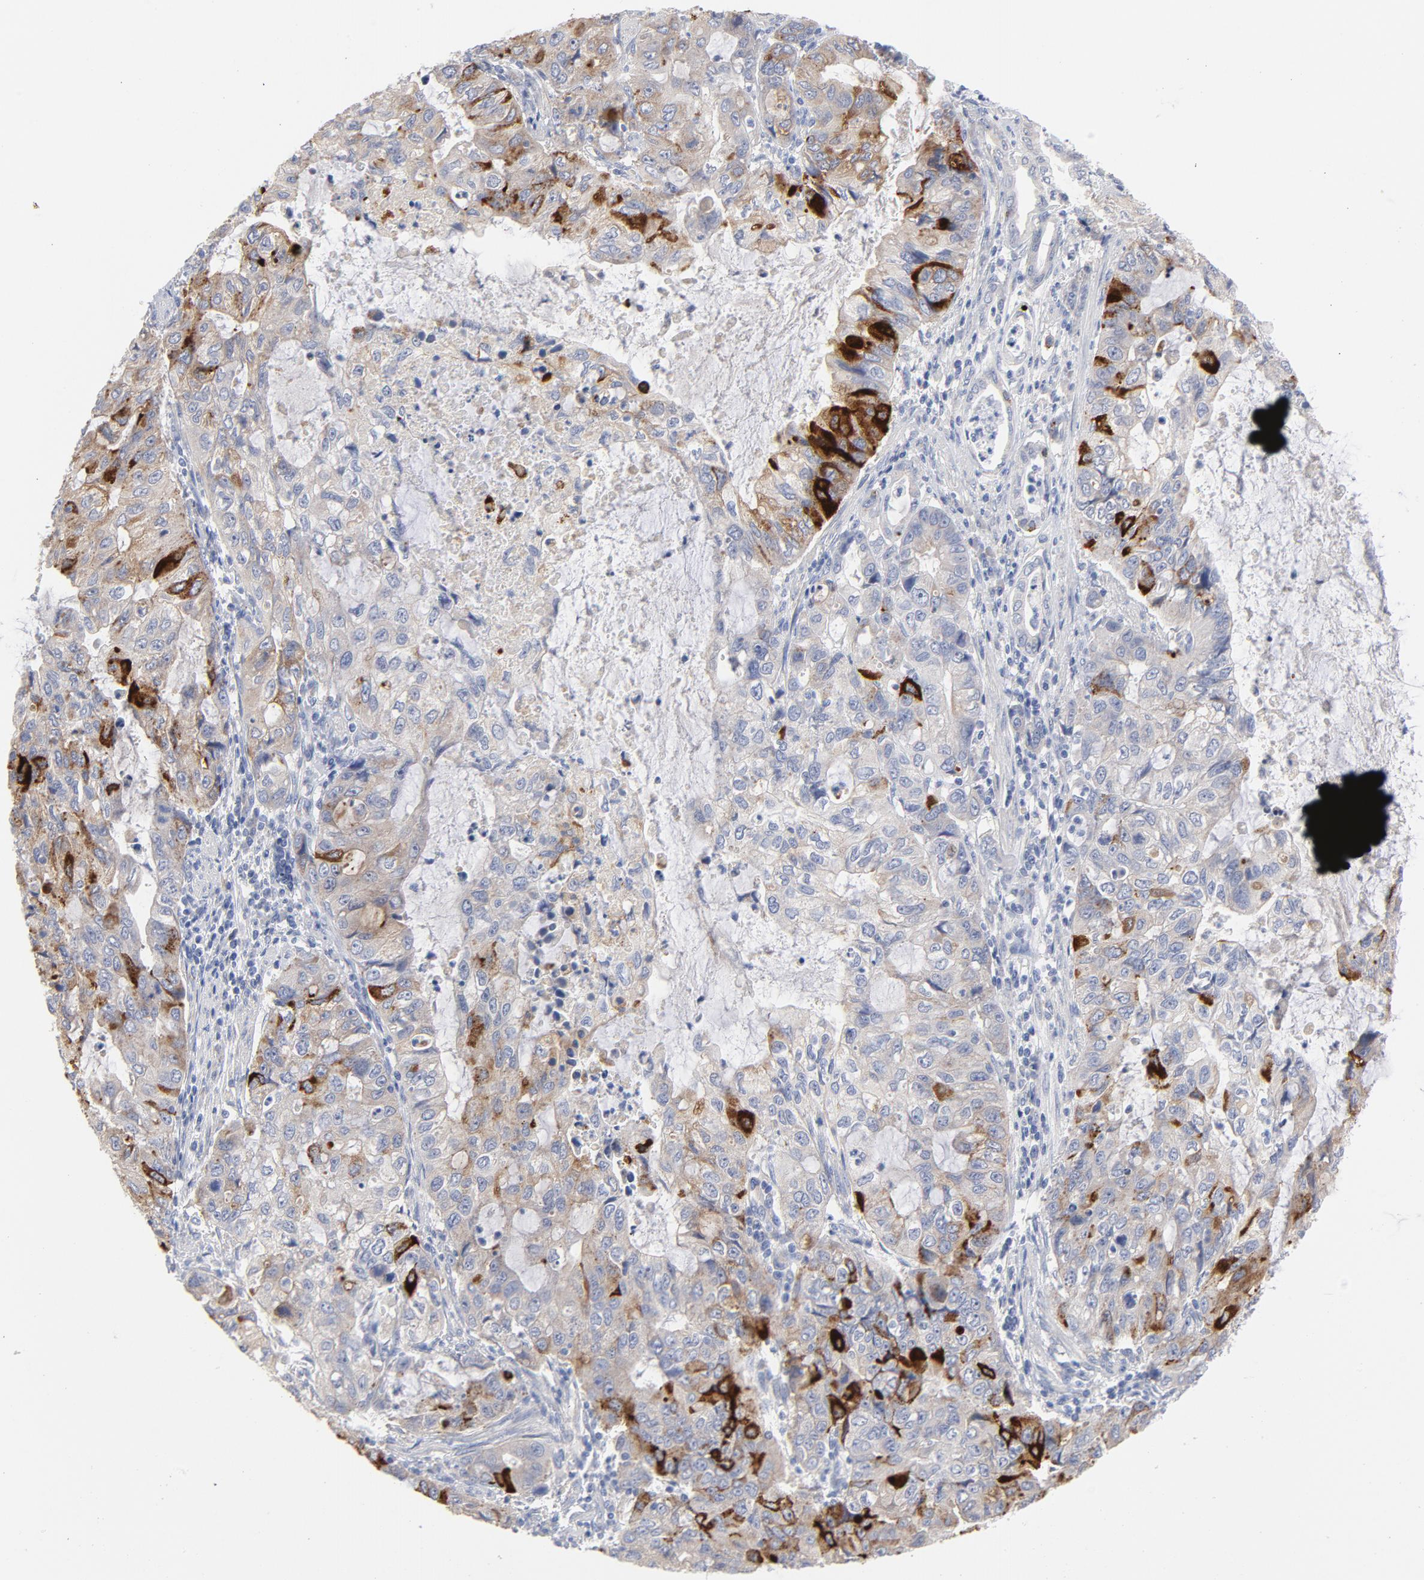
{"staining": {"intensity": "strong", "quantity": ">75%", "location": "cytoplasmic/membranous"}, "tissue": "stomach cancer", "cell_type": "Tumor cells", "image_type": "cancer", "snomed": [{"axis": "morphology", "description": "Adenocarcinoma, NOS"}, {"axis": "topography", "description": "Stomach, upper"}], "caption": "This micrograph demonstrates IHC staining of human stomach adenocarcinoma, with high strong cytoplasmic/membranous expression in approximately >75% of tumor cells.", "gene": "CPE", "patient": {"sex": "female", "age": 52}}